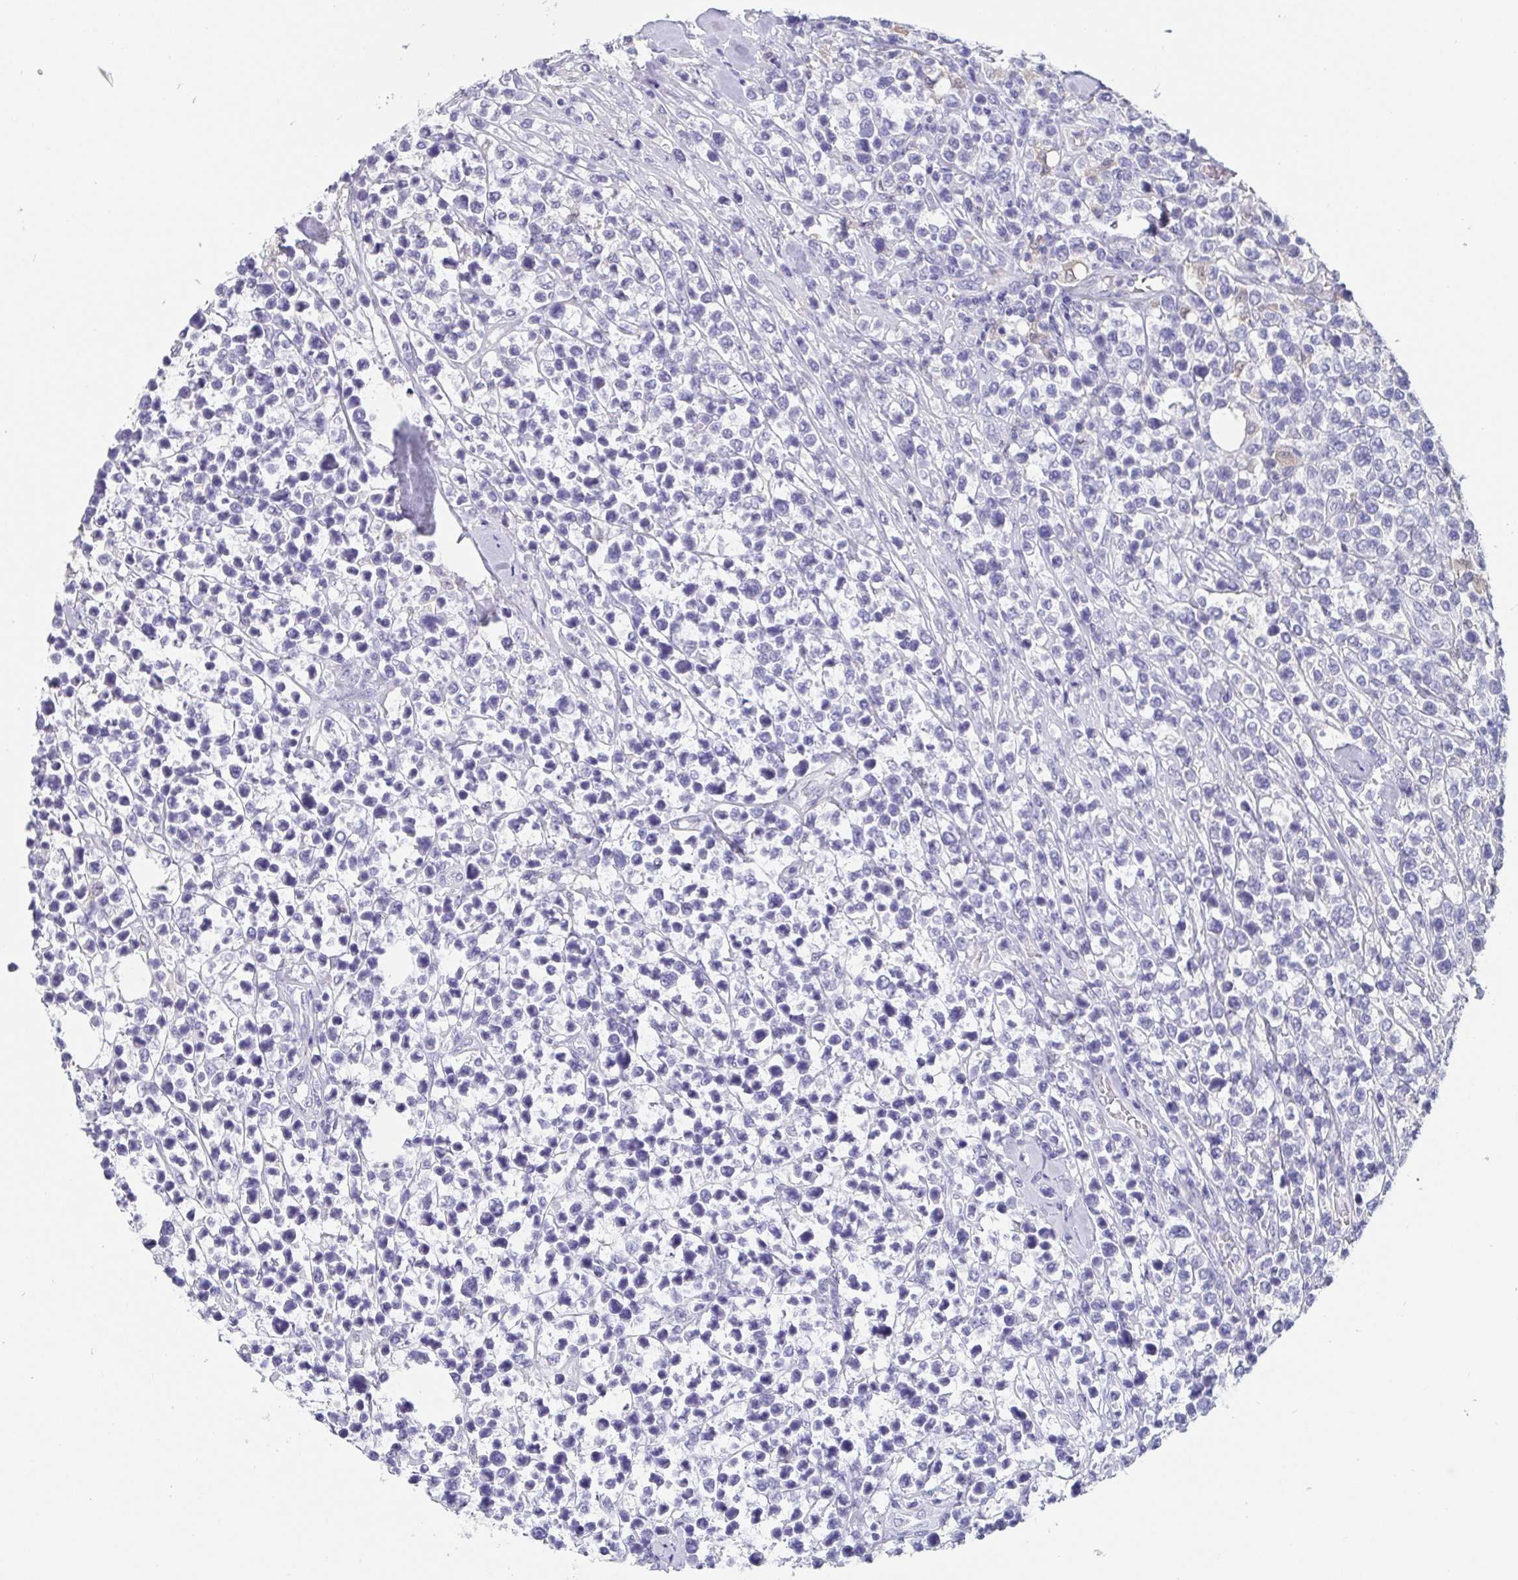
{"staining": {"intensity": "negative", "quantity": "none", "location": "none"}, "tissue": "lymphoma", "cell_type": "Tumor cells", "image_type": "cancer", "snomed": [{"axis": "morphology", "description": "Malignant lymphoma, non-Hodgkin's type, High grade"}, {"axis": "topography", "description": "Soft tissue"}], "caption": "A photomicrograph of malignant lymphoma, non-Hodgkin's type (high-grade) stained for a protein displays no brown staining in tumor cells. Nuclei are stained in blue.", "gene": "IDH1", "patient": {"sex": "female", "age": 56}}